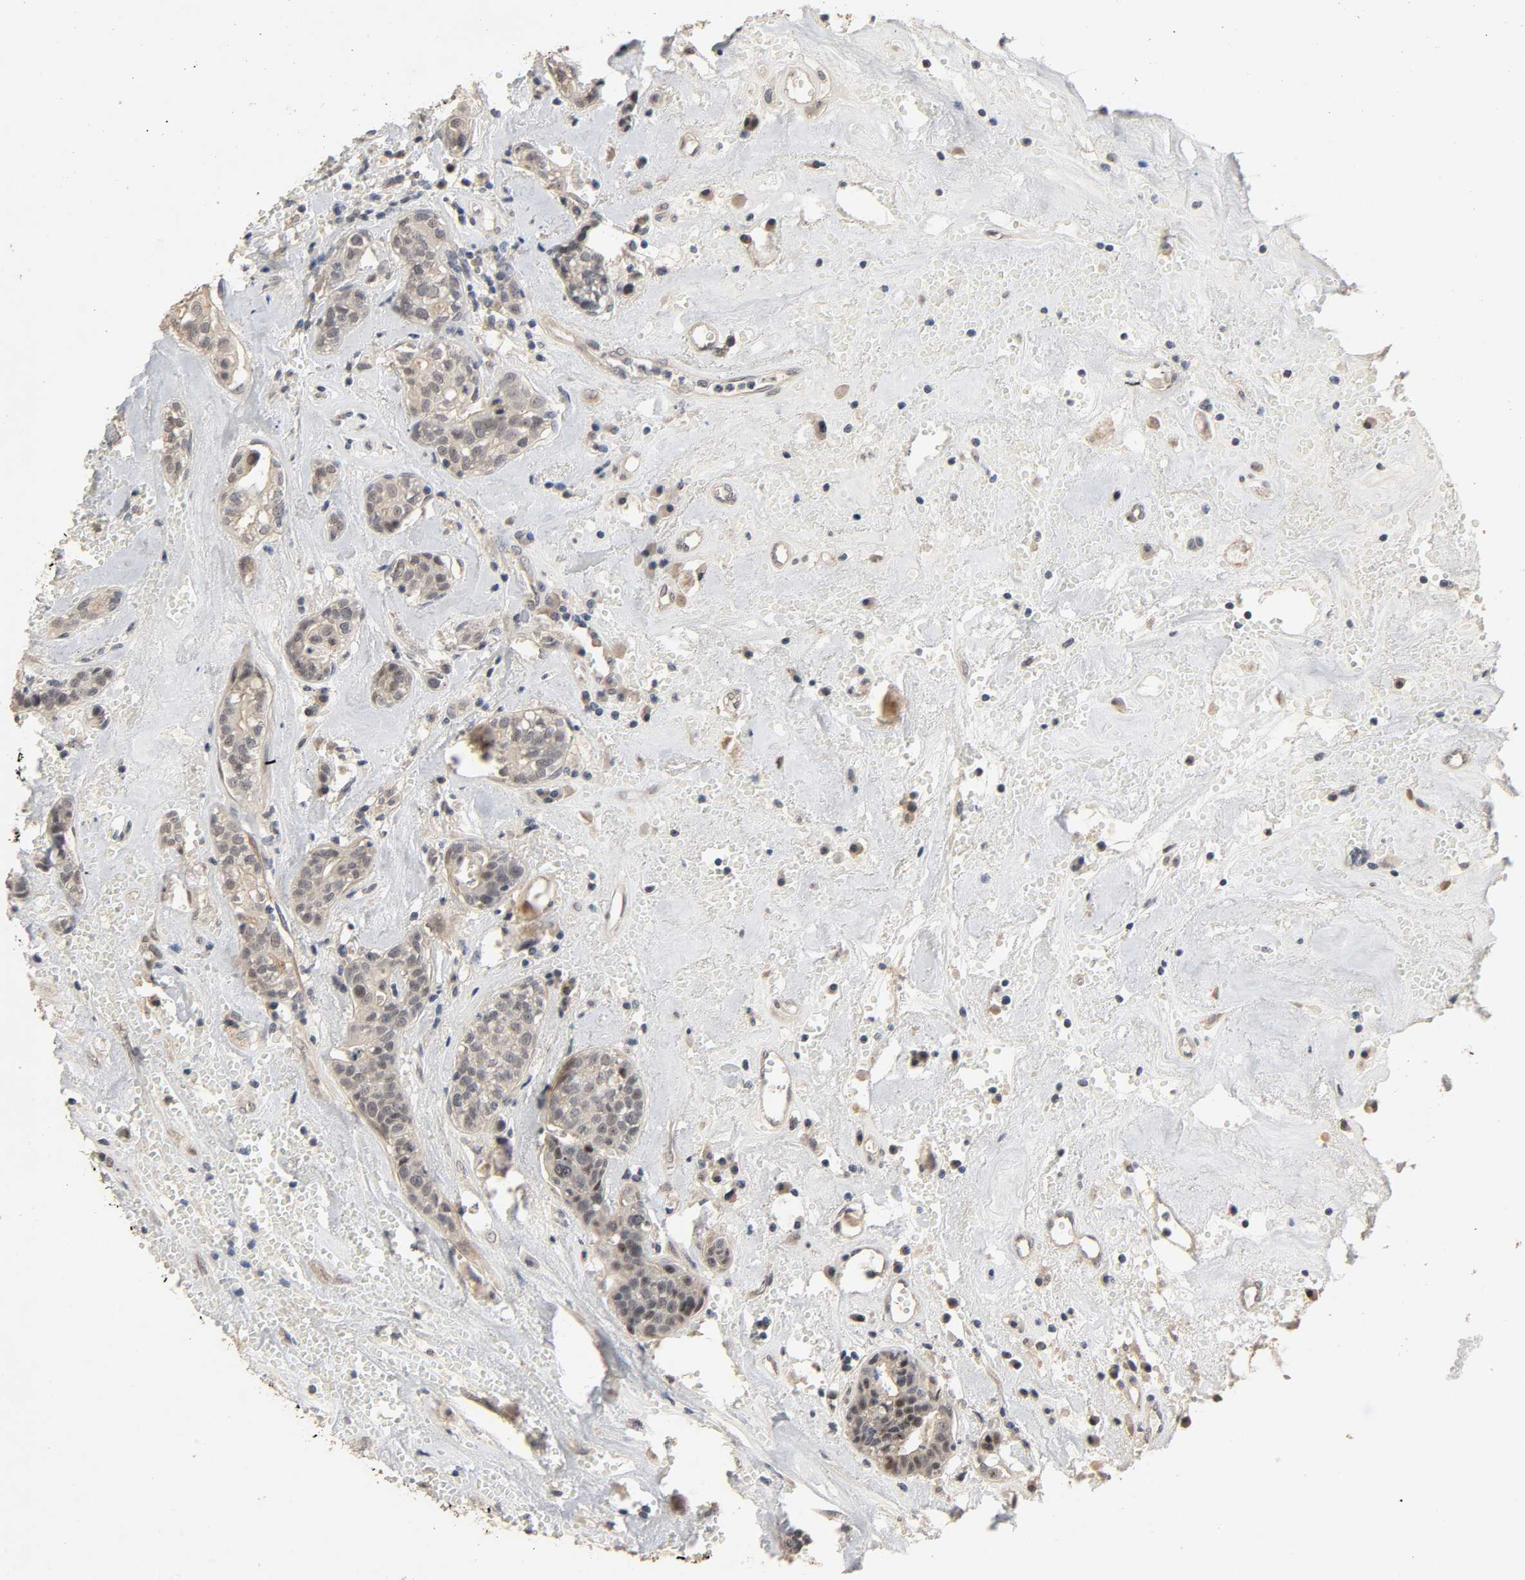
{"staining": {"intensity": "weak", "quantity": "25%-75%", "location": "cytoplasmic/membranous"}, "tissue": "head and neck cancer", "cell_type": "Tumor cells", "image_type": "cancer", "snomed": [{"axis": "morphology", "description": "Adenocarcinoma, NOS"}, {"axis": "topography", "description": "Salivary gland"}, {"axis": "topography", "description": "Head-Neck"}], "caption": "Immunohistochemistry (IHC) (DAB (3,3'-diaminobenzidine)) staining of human head and neck cancer reveals weak cytoplasmic/membranous protein expression in about 25%-75% of tumor cells. (Brightfield microscopy of DAB IHC at high magnification).", "gene": "MAGEA8", "patient": {"sex": "female", "age": 65}}